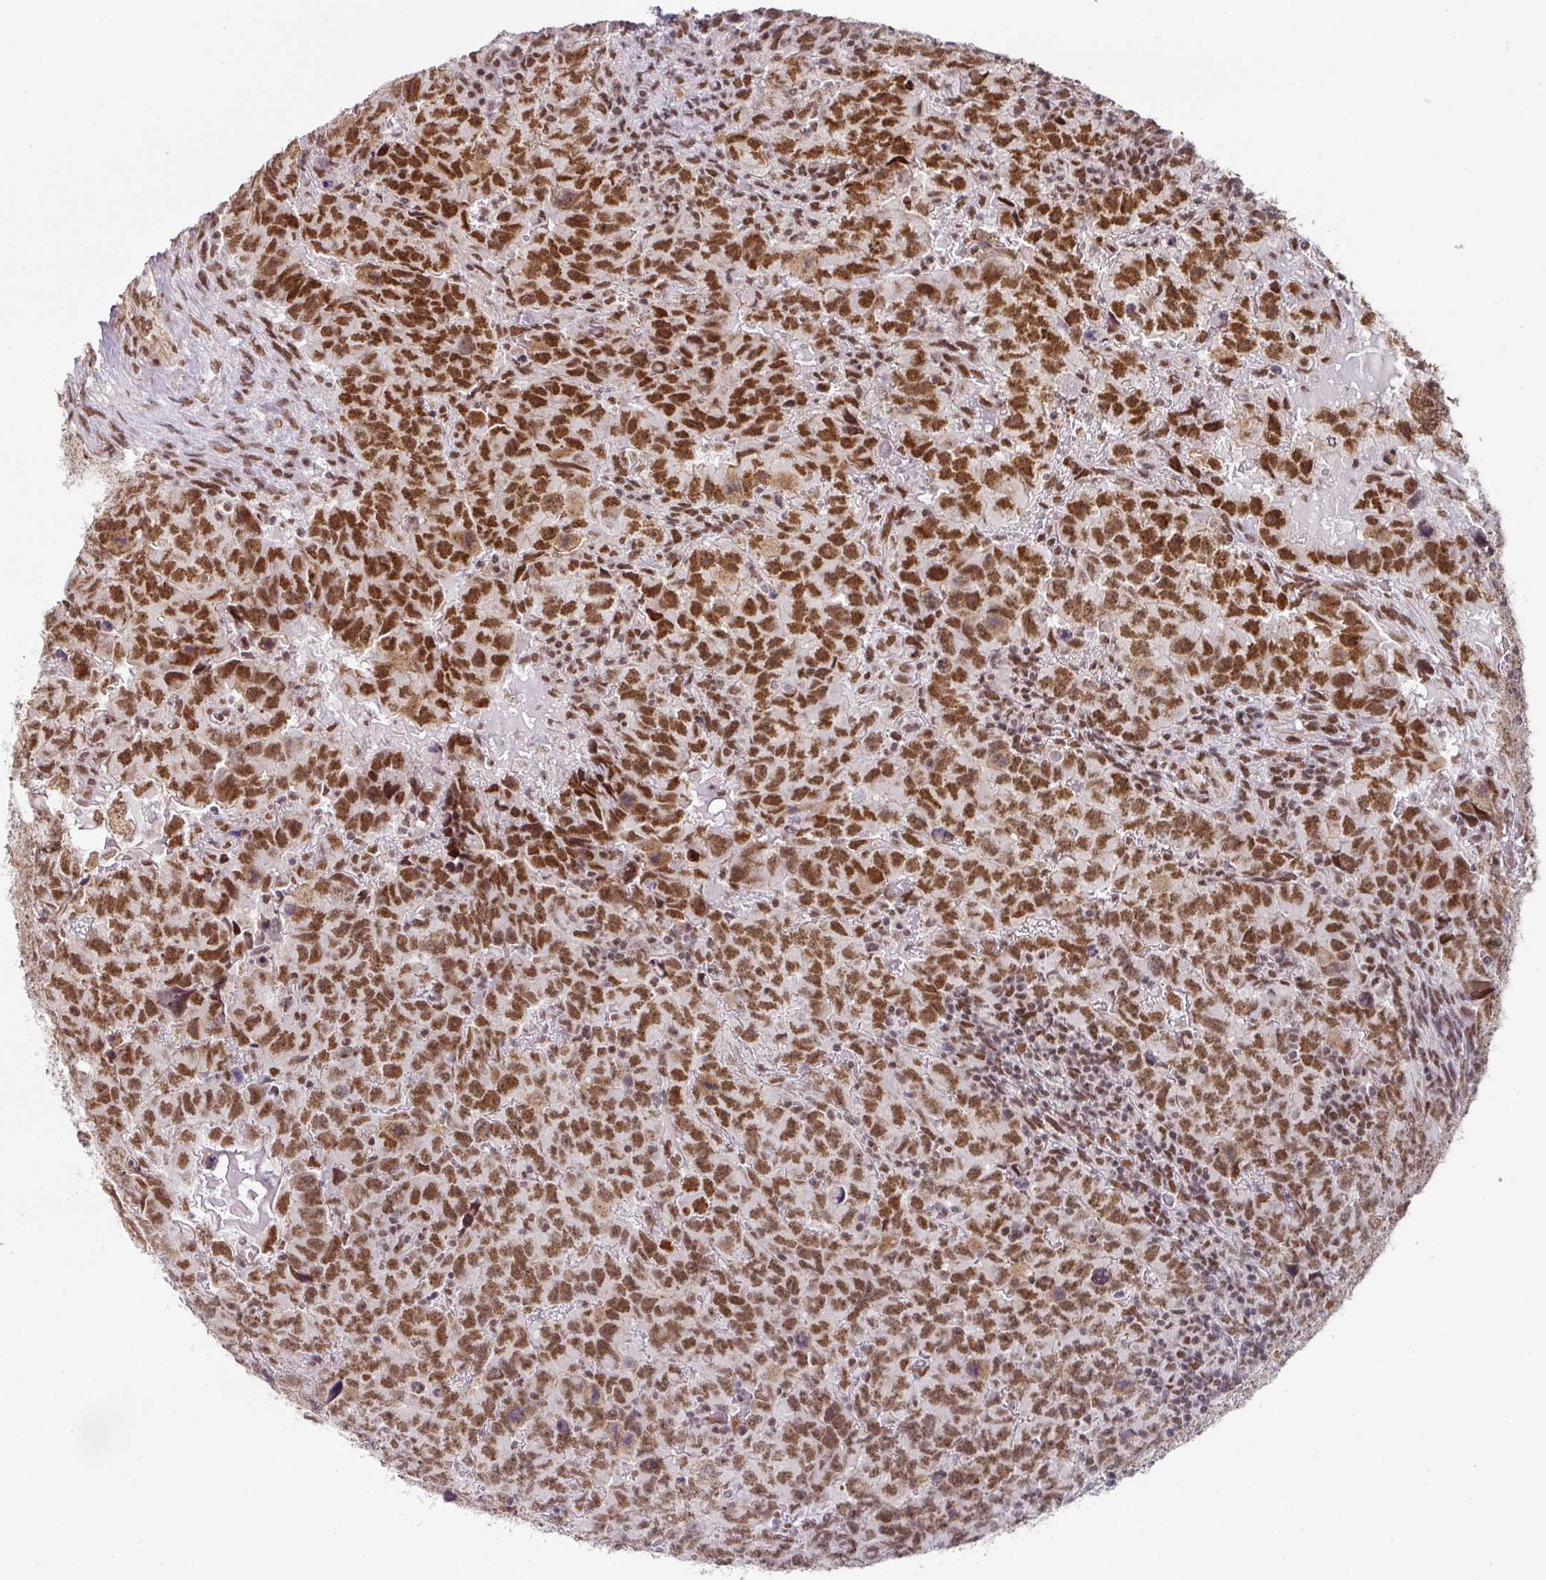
{"staining": {"intensity": "strong", "quantity": ">75%", "location": "nuclear"}, "tissue": "testis cancer", "cell_type": "Tumor cells", "image_type": "cancer", "snomed": [{"axis": "morphology", "description": "Carcinoma, Embryonal, NOS"}, {"axis": "topography", "description": "Testis"}], "caption": "IHC histopathology image of human testis cancer (embryonal carcinoma) stained for a protein (brown), which reveals high levels of strong nuclear staining in about >75% of tumor cells.", "gene": "NCOA5", "patient": {"sex": "male", "age": 24}}